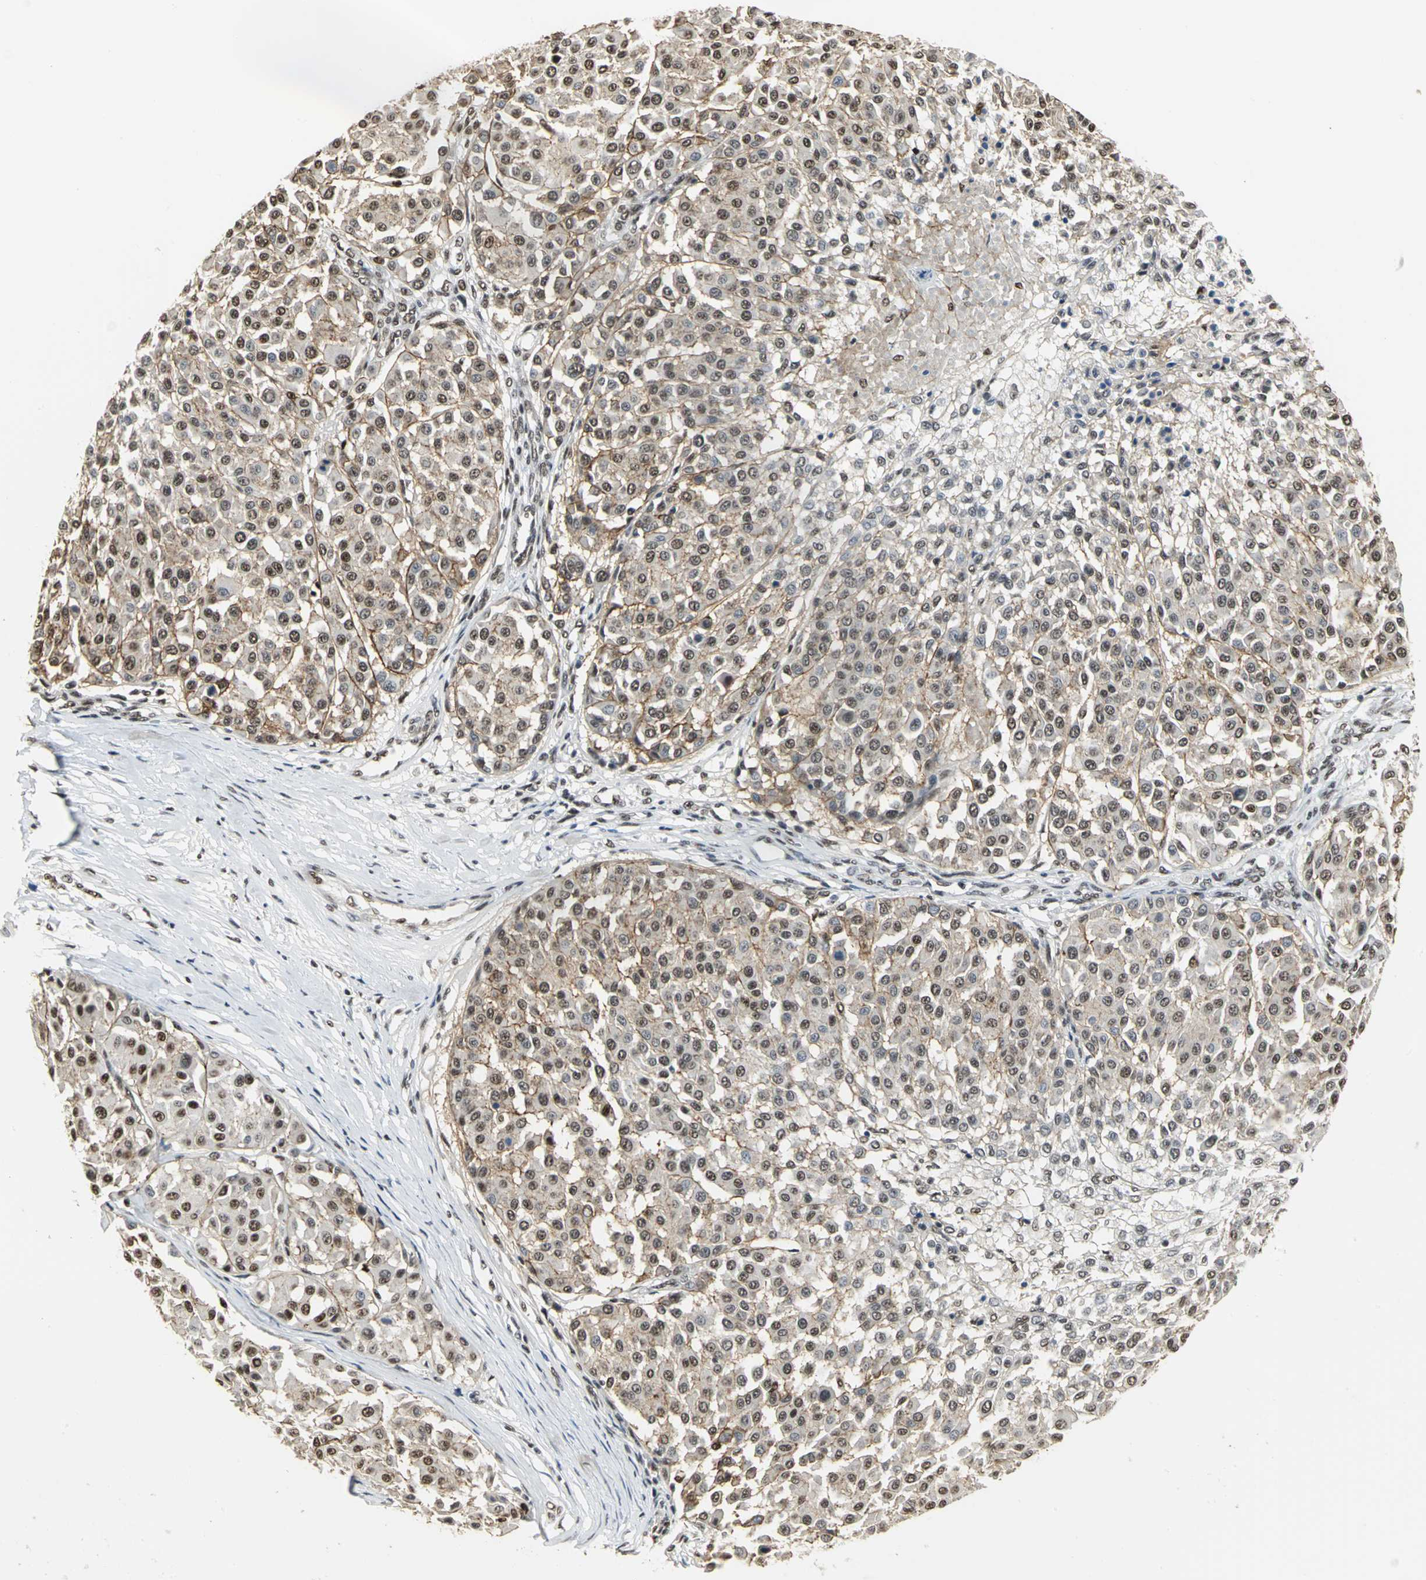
{"staining": {"intensity": "moderate", "quantity": ">75%", "location": "nuclear"}, "tissue": "melanoma", "cell_type": "Tumor cells", "image_type": "cancer", "snomed": [{"axis": "morphology", "description": "Malignant melanoma, Metastatic site"}, {"axis": "topography", "description": "Soft tissue"}], "caption": "Human malignant melanoma (metastatic site) stained with a brown dye shows moderate nuclear positive positivity in approximately >75% of tumor cells.", "gene": "CCDC88C", "patient": {"sex": "male", "age": 41}}